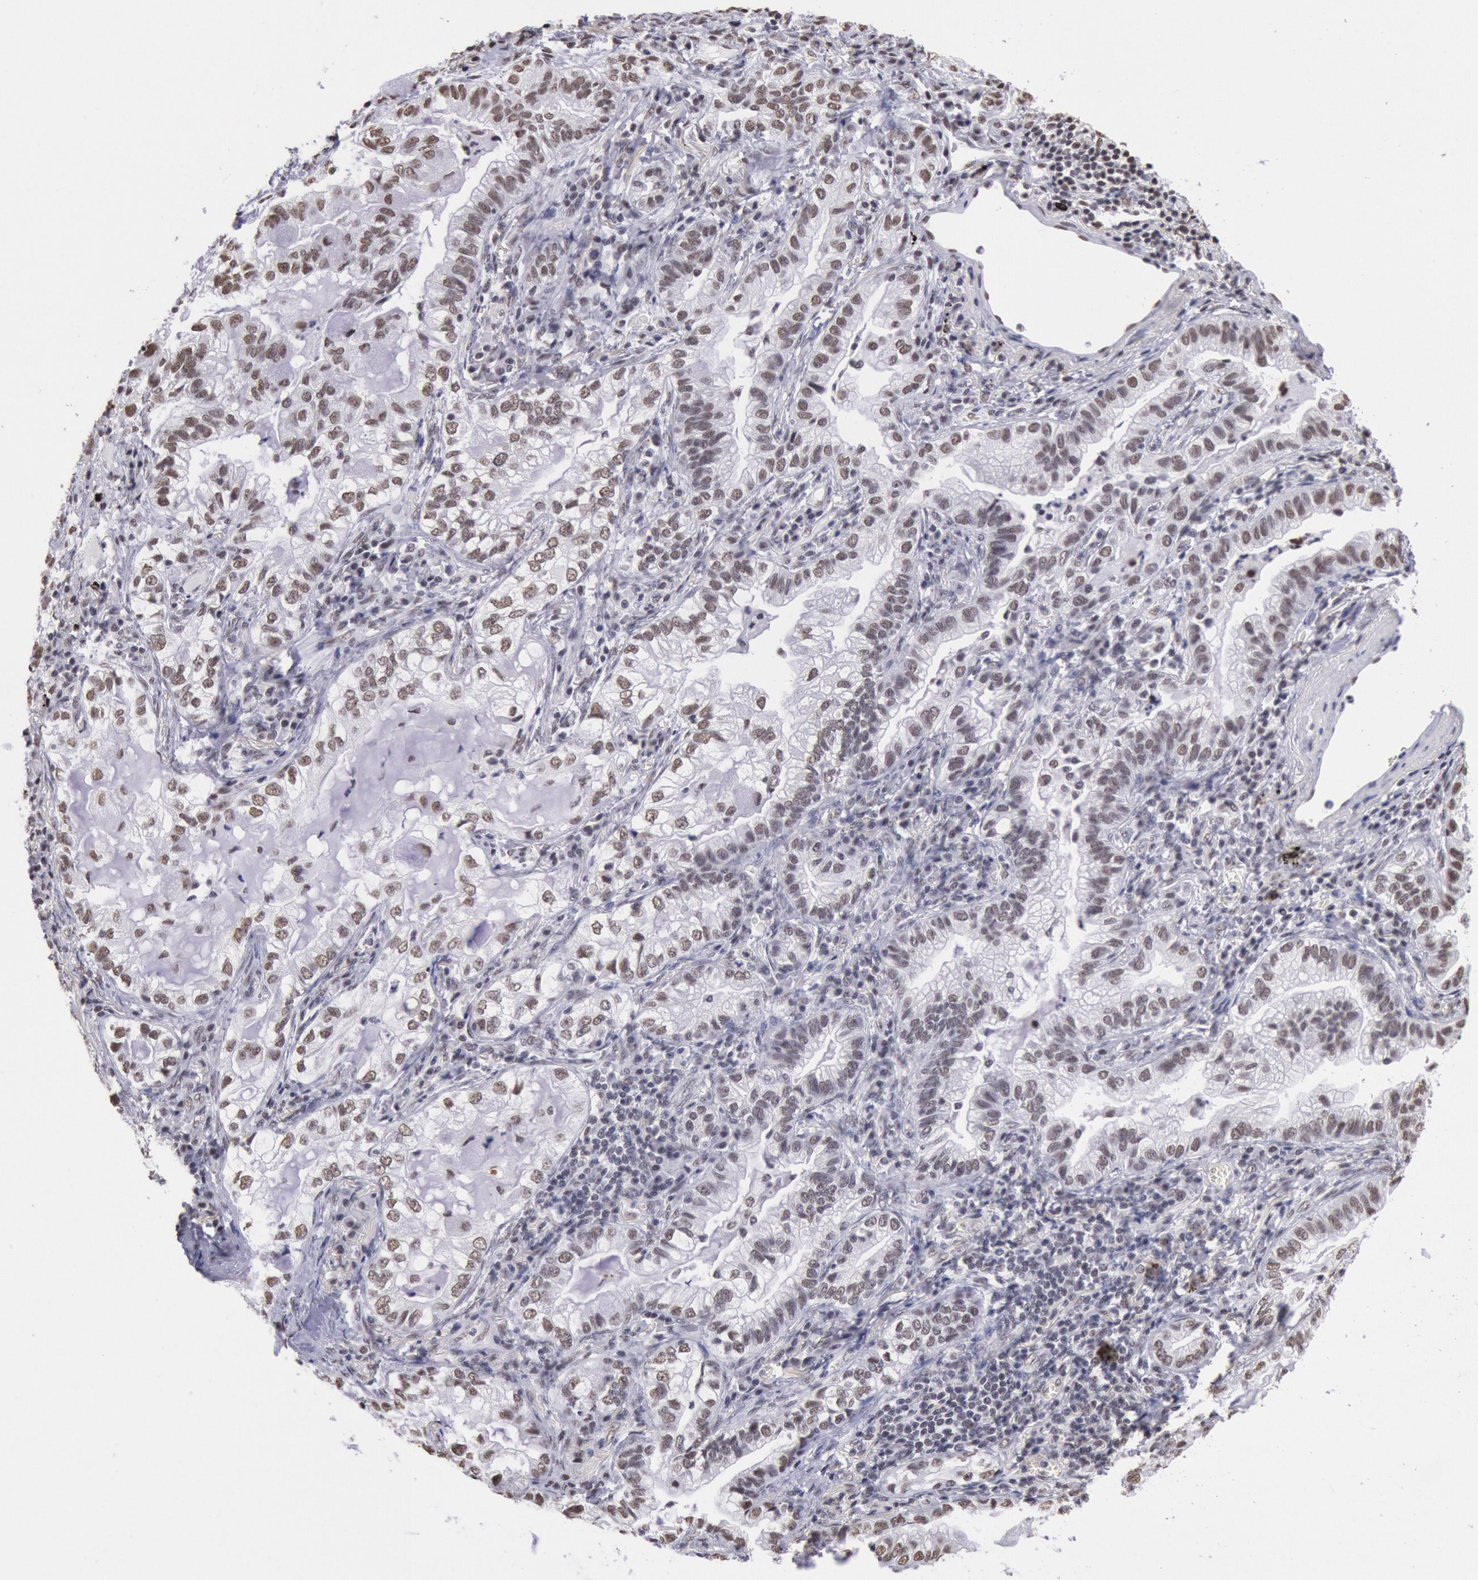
{"staining": {"intensity": "moderate", "quantity": ">75%", "location": "nuclear"}, "tissue": "lung cancer", "cell_type": "Tumor cells", "image_type": "cancer", "snomed": [{"axis": "morphology", "description": "Adenocarcinoma, NOS"}, {"axis": "topography", "description": "Lung"}], "caption": "This image displays lung cancer stained with immunohistochemistry (IHC) to label a protein in brown. The nuclear of tumor cells show moderate positivity for the protein. Nuclei are counter-stained blue.", "gene": "SNRPD3", "patient": {"sex": "female", "age": 50}}